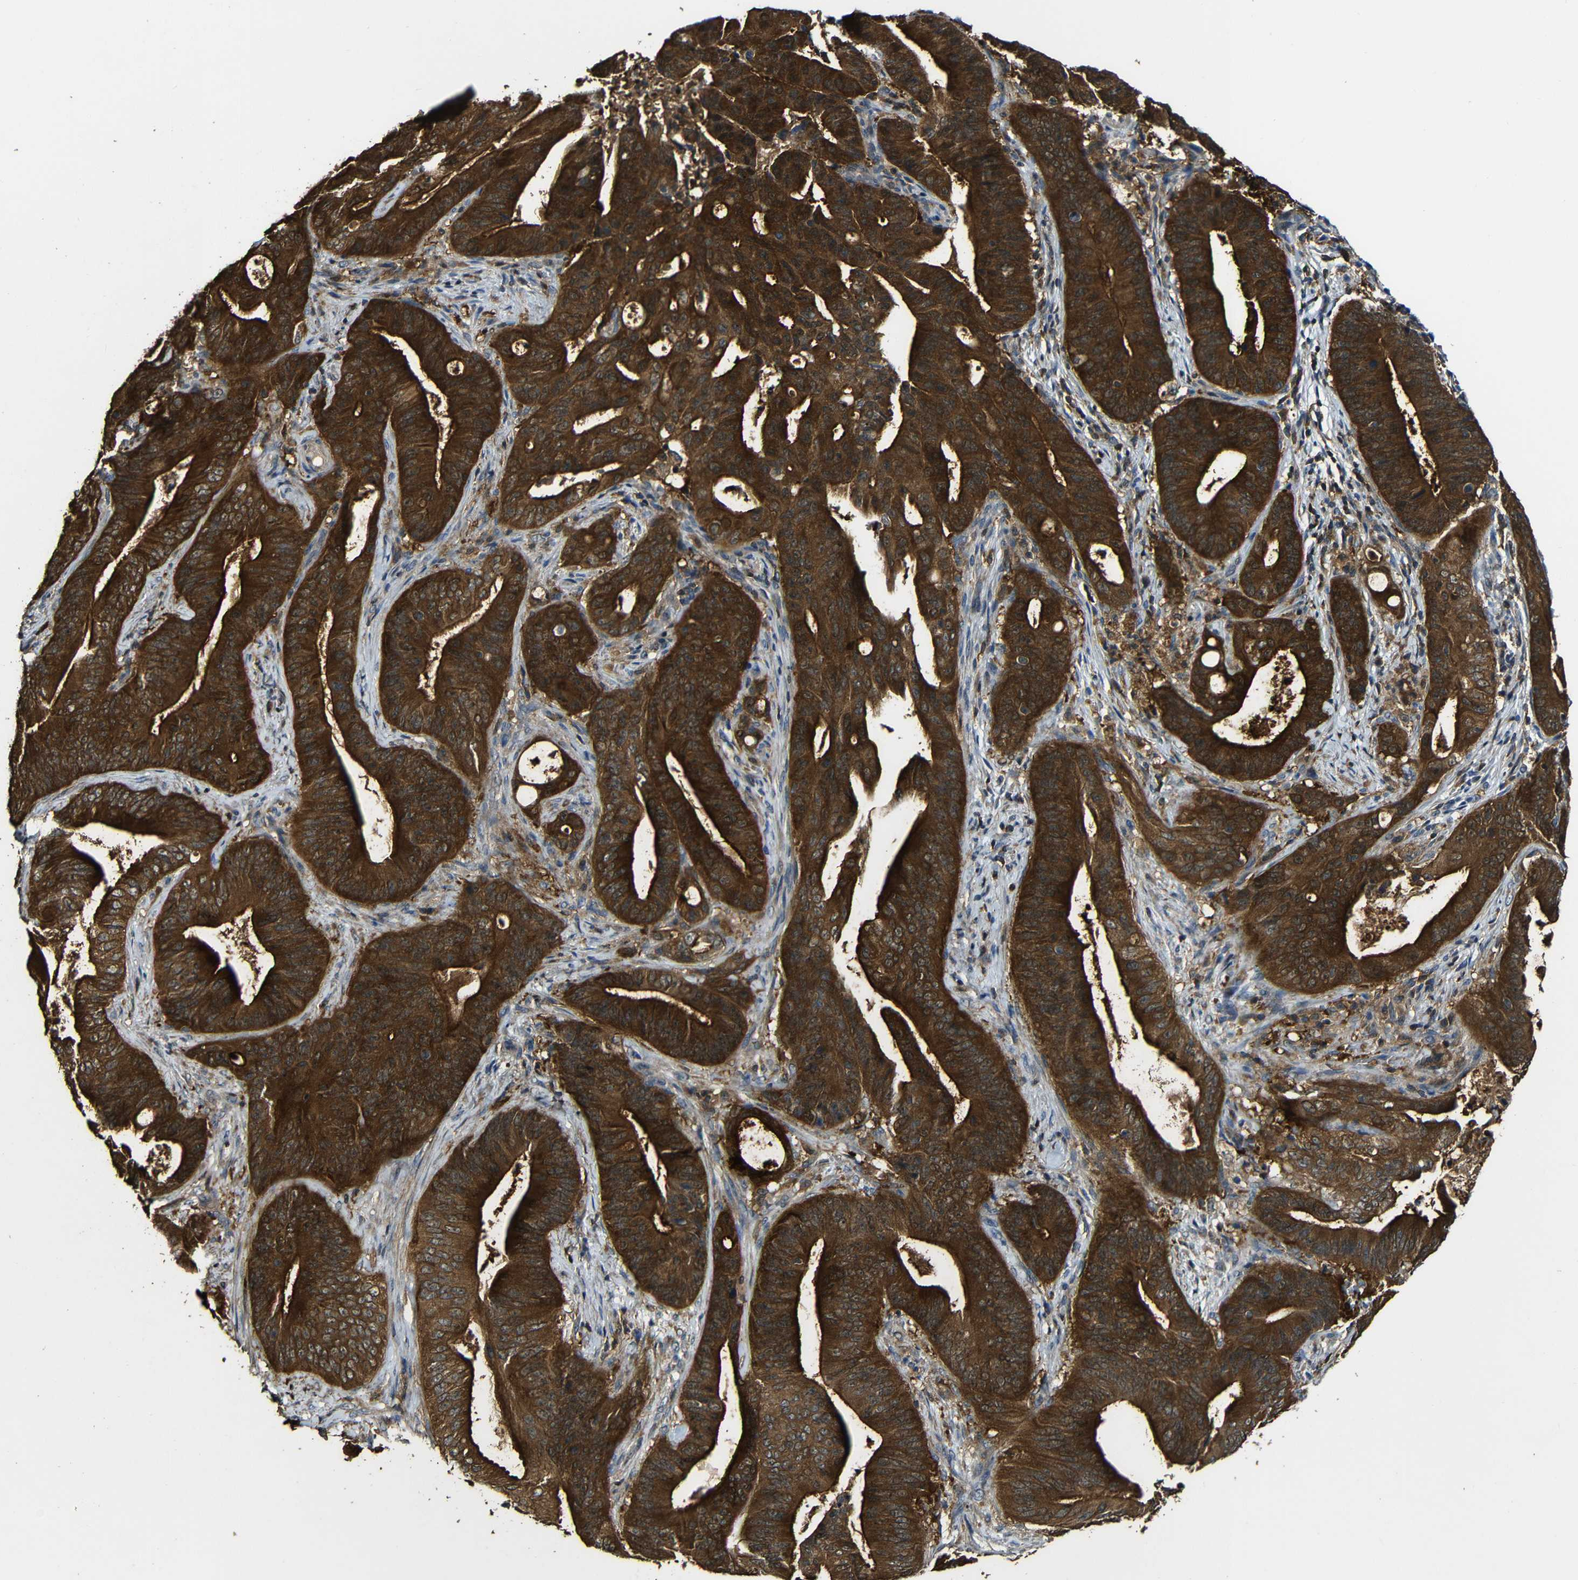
{"staining": {"intensity": "strong", "quantity": ">75%", "location": "cytoplasmic/membranous"}, "tissue": "pancreatic cancer", "cell_type": "Tumor cells", "image_type": "cancer", "snomed": [{"axis": "morphology", "description": "Normal tissue, NOS"}, {"axis": "topography", "description": "Lymph node"}], "caption": "Pancreatic cancer was stained to show a protein in brown. There is high levels of strong cytoplasmic/membranous staining in about >75% of tumor cells. The protein is shown in brown color, while the nuclei are stained blue.", "gene": "CASP8", "patient": {"sex": "male", "age": 62}}